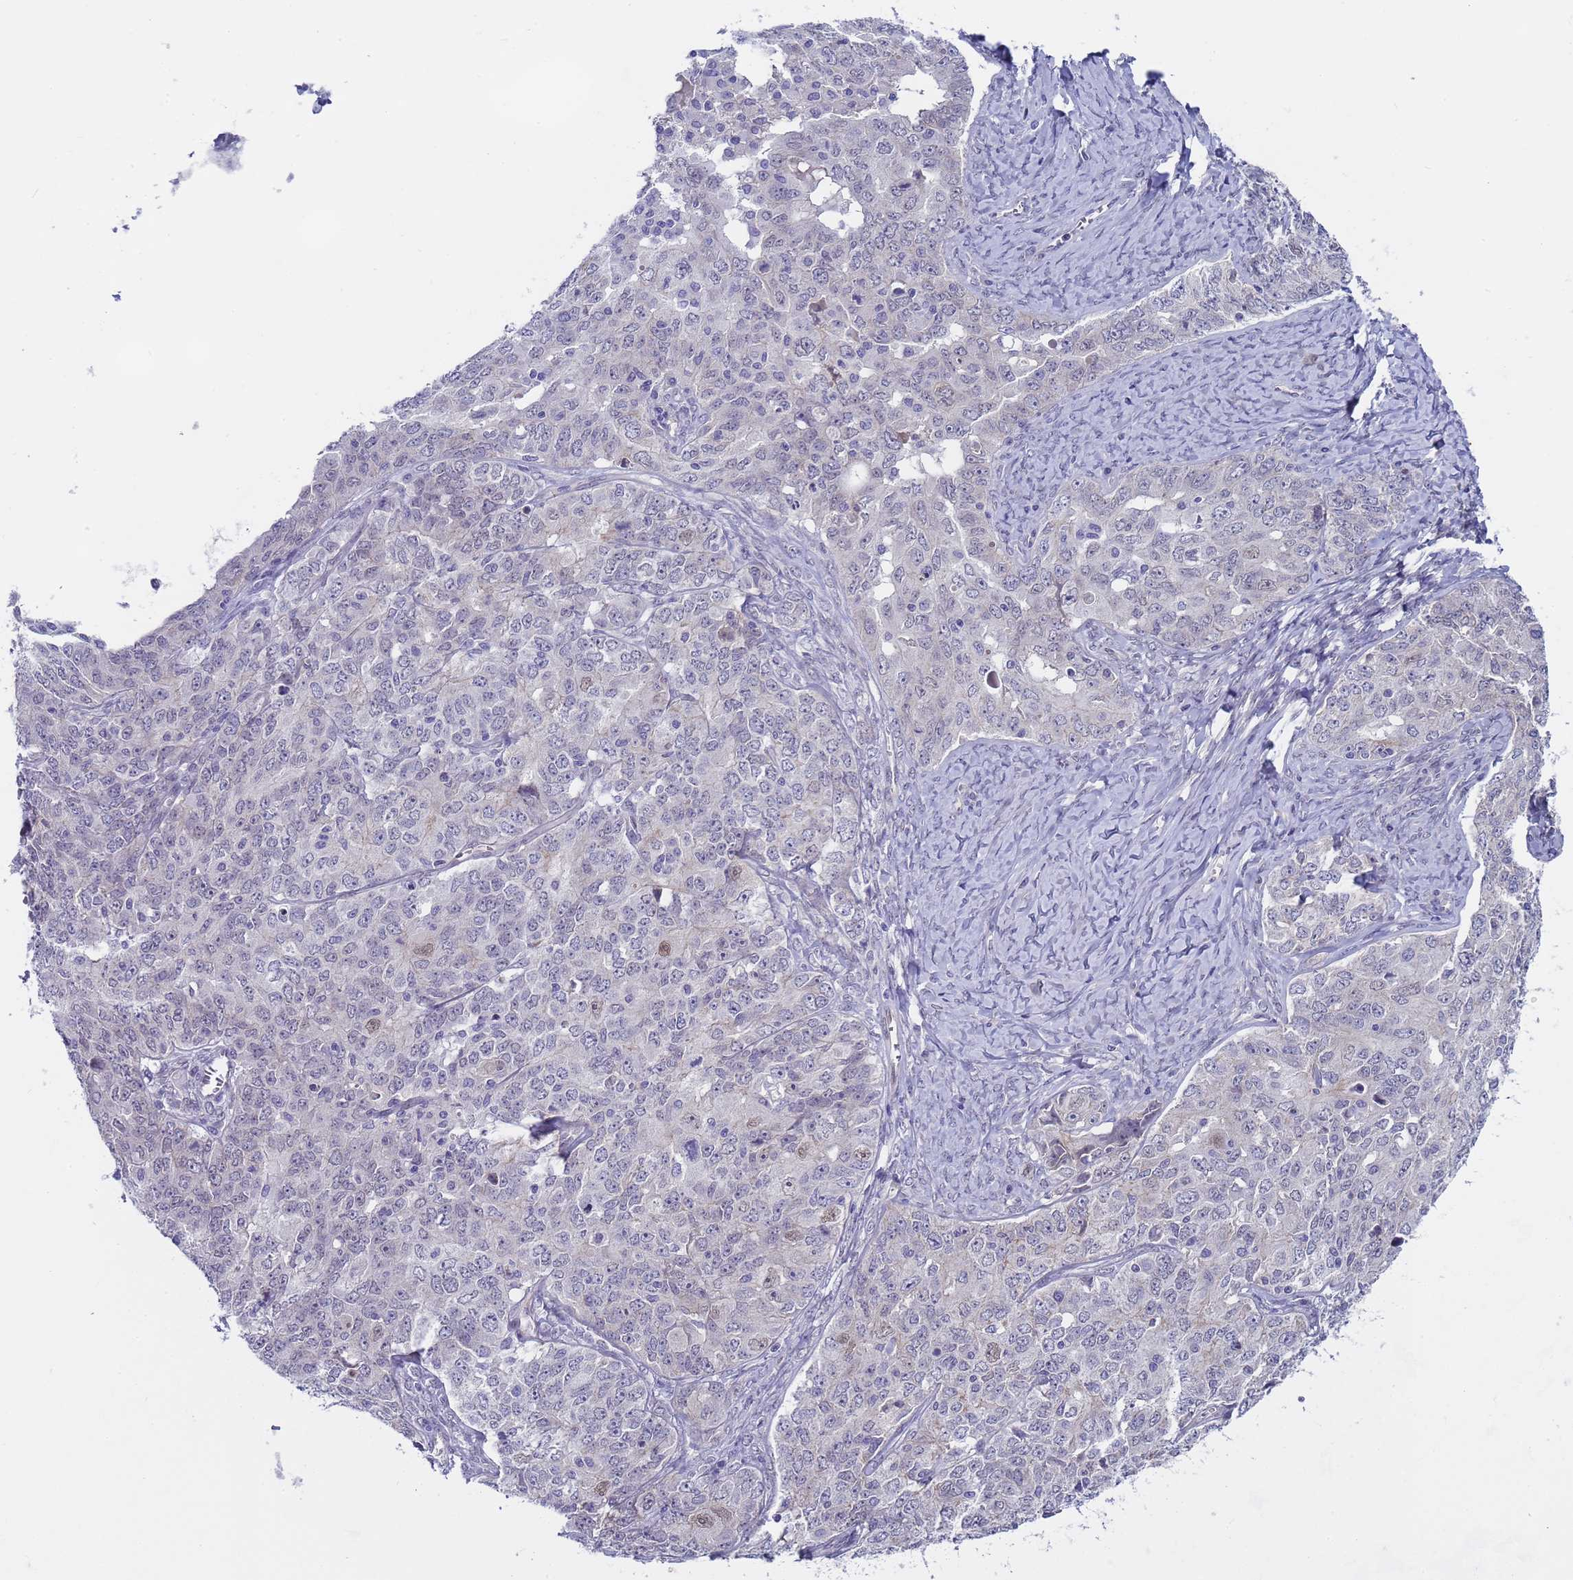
{"staining": {"intensity": "weak", "quantity": "<25%", "location": "nuclear"}, "tissue": "ovarian cancer", "cell_type": "Tumor cells", "image_type": "cancer", "snomed": [{"axis": "morphology", "description": "Carcinoma, endometroid"}, {"axis": "topography", "description": "Ovary"}], "caption": "Ovarian cancer (endometroid carcinoma) stained for a protein using immunohistochemistry (IHC) reveals no positivity tumor cells.", "gene": "TRMT10A", "patient": {"sex": "female", "age": 62}}